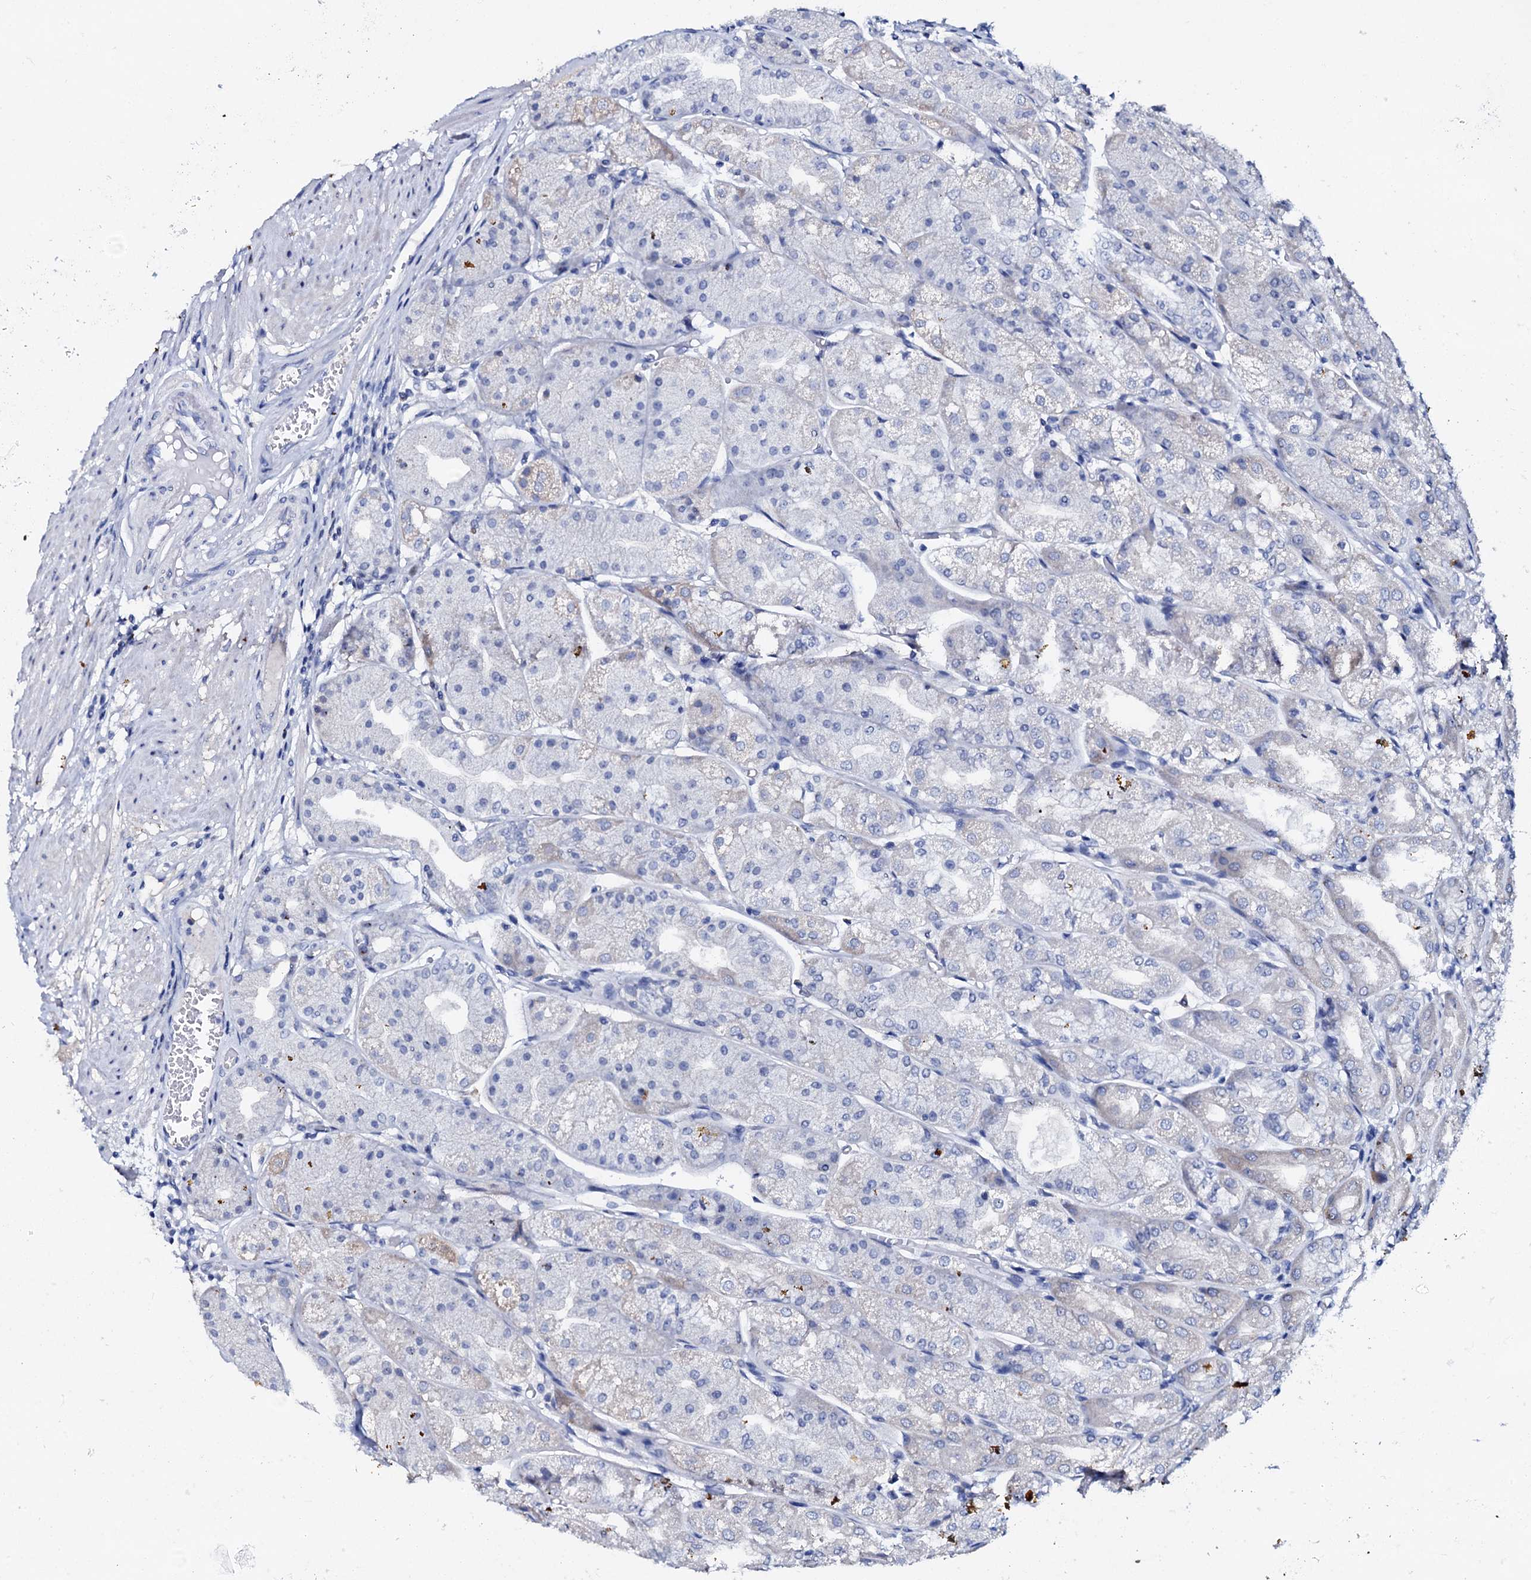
{"staining": {"intensity": "negative", "quantity": "none", "location": "none"}, "tissue": "stomach", "cell_type": "Glandular cells", "image_type": "normal", "snomed": [{"axis": "morphology", "description": "Normal tissue, NOS"}, {"axis": "topography", "description": "Stomach, upper"}], "caption": "Immunohistochemical staining of benign stomach reveals no significant expression in glandular cells. Nuclei are stained in blue.", "gene": "AMER2", "patient": {"sex": "male", "age": 72}}